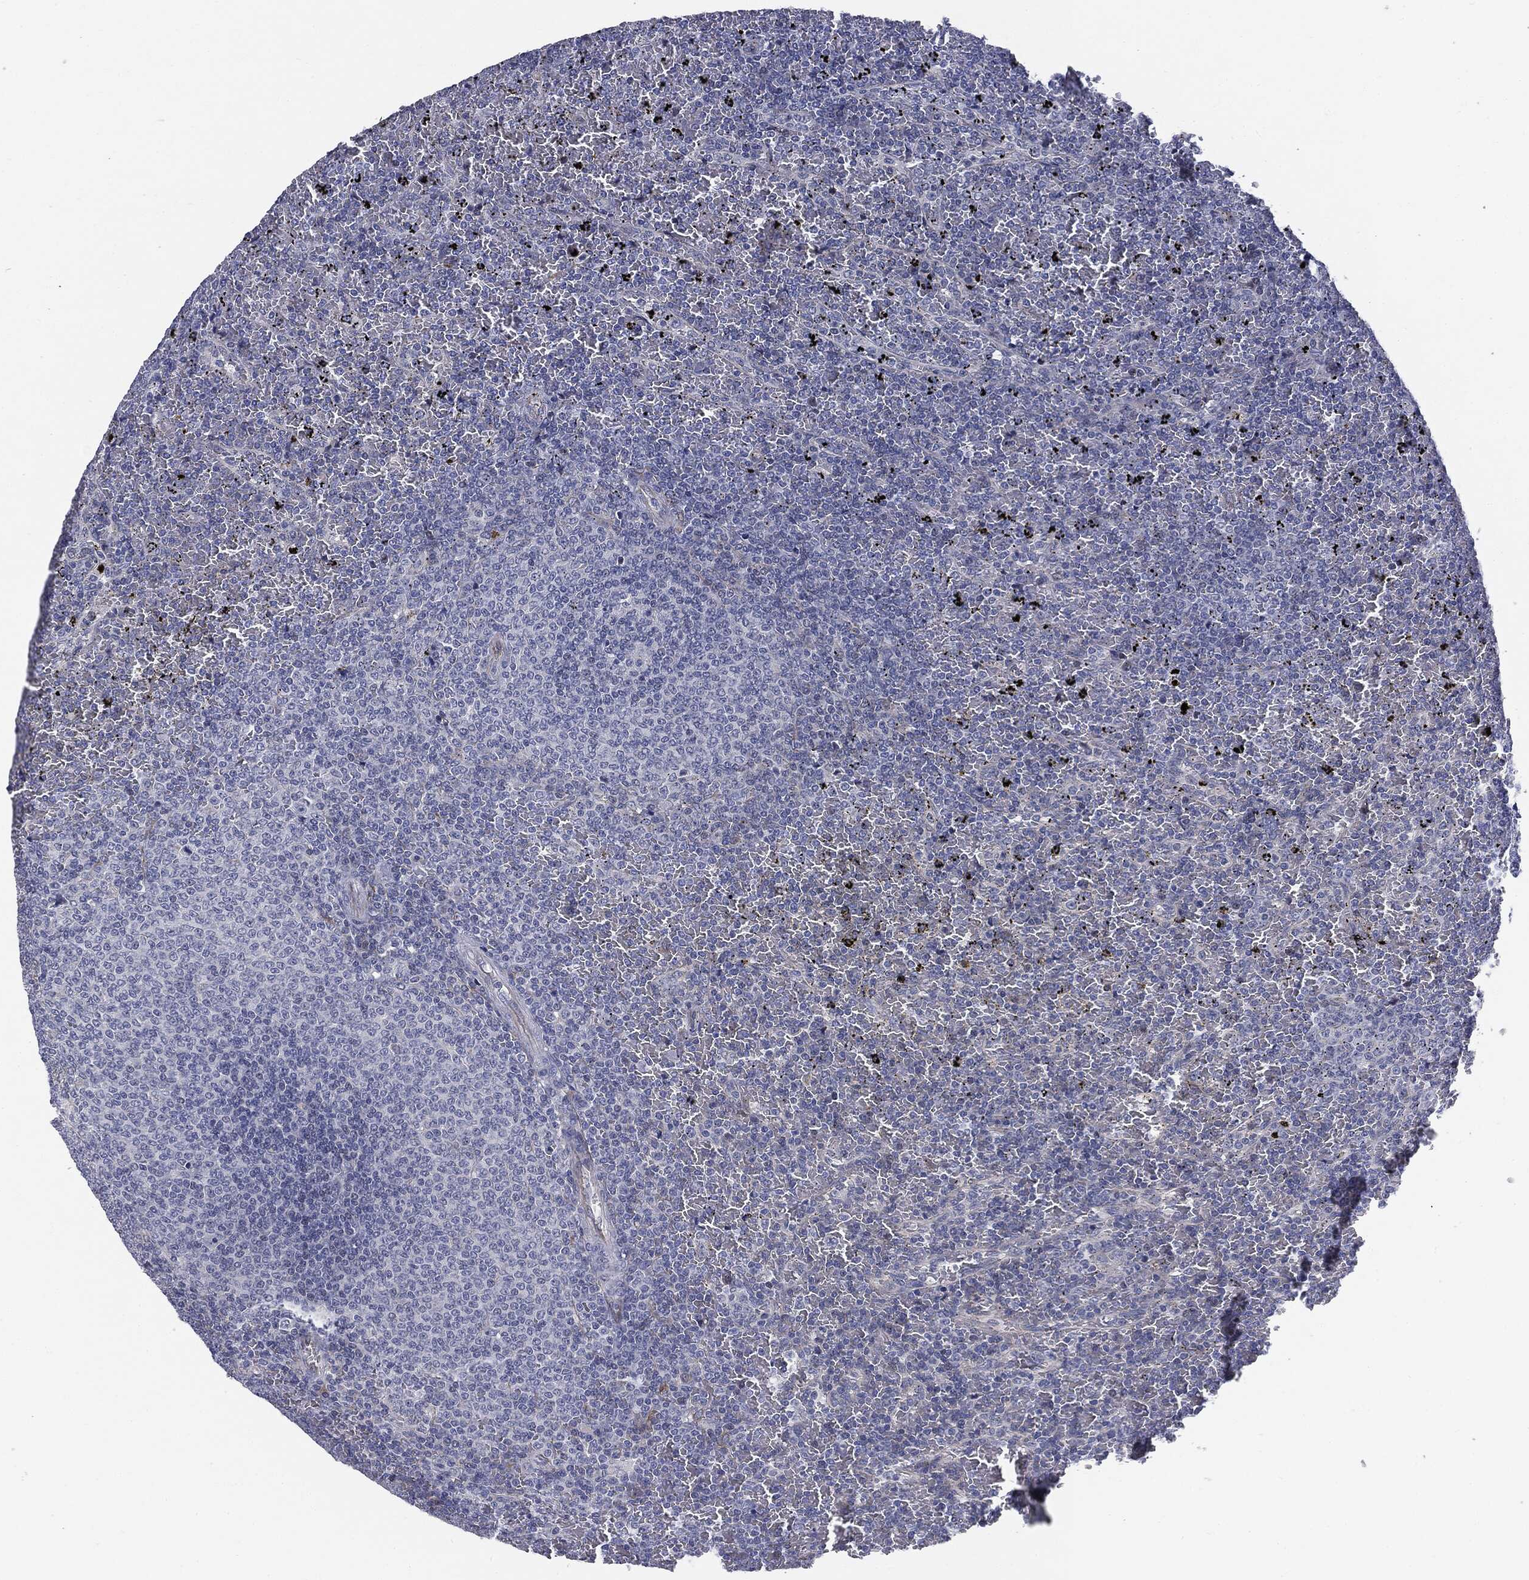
{"staining": {"intensity": "negative", "quantity": "none", "location": "none"}, "tissue": "lymphoma", "cell_type": "Tumor cells", "image_type": "cancer", "snomed": [{"axis": "morphology", "description": "Malignant lymphoma, non-Hodgkin's type, Low grade"}, {"axis": "topography", "description": "Spleen"}], "caption": "Immunohistochemistry of lymphoma reveals no staining in tumor cells.", "gene": "KRT5", "patient": {"sex": "female", "age": 77}}